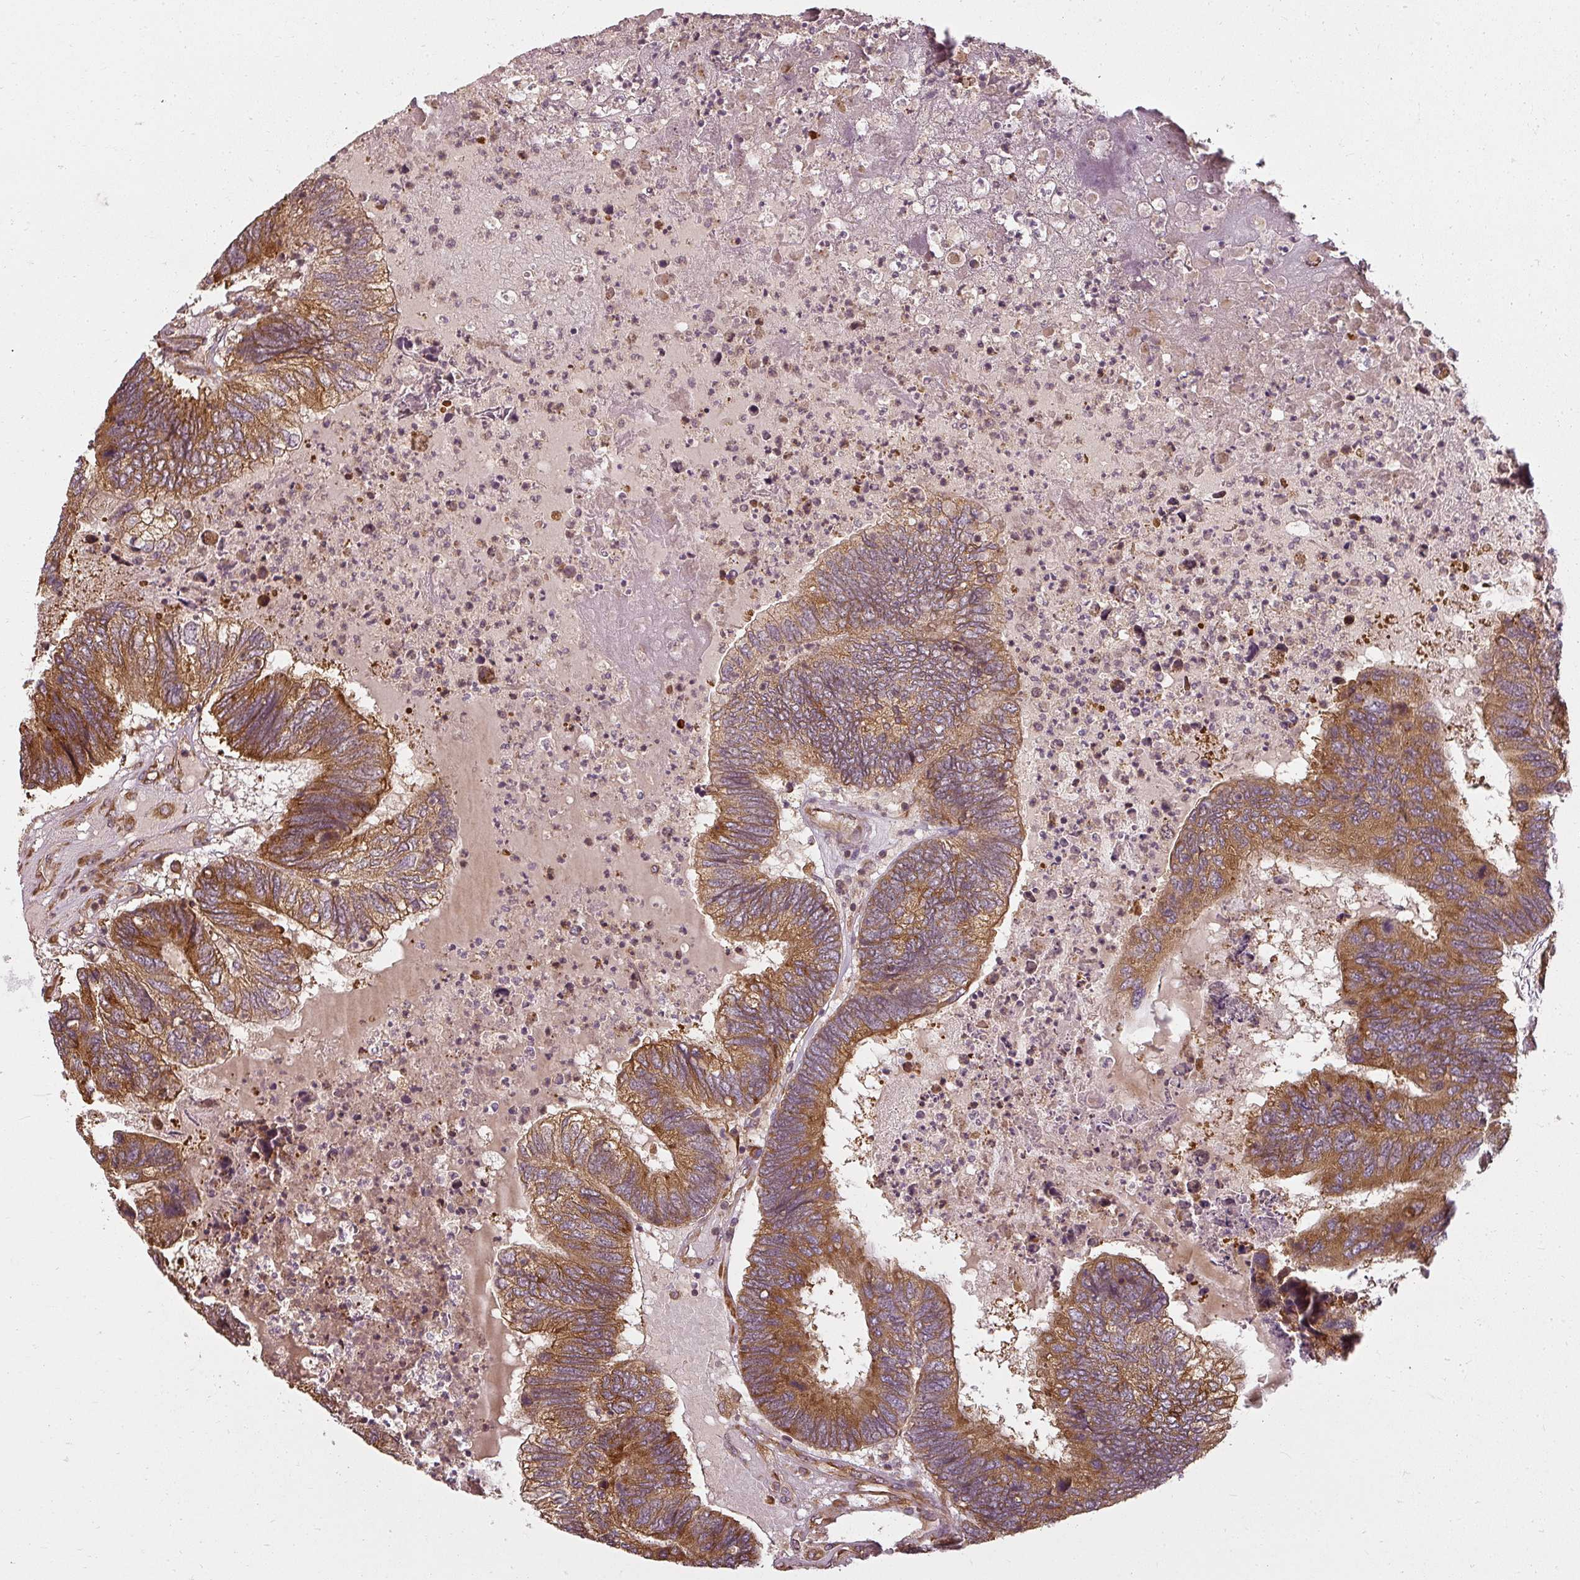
{"staining": {"intensity": "strong", "quantity": ">75%", "location": "cytoplasmic/membranous"}, "tissue": "colorectal cancer", "cell_type": "Tumor cells", "image_type": "cancer", "snomed": [{"axis": "morphology", "description": "Adenocarcinoma, NOS"}, {"axis": "topography", "description": "Colon"}], "caption": "A high-resolution image shows IHC staining of colorectal adenocarcinoma, which displays strong cytoplasmic/membranous expression in approximately >75% of tumor cells.", "gene": "RPL24", "patient": {"sex": "female", "age": 67}}